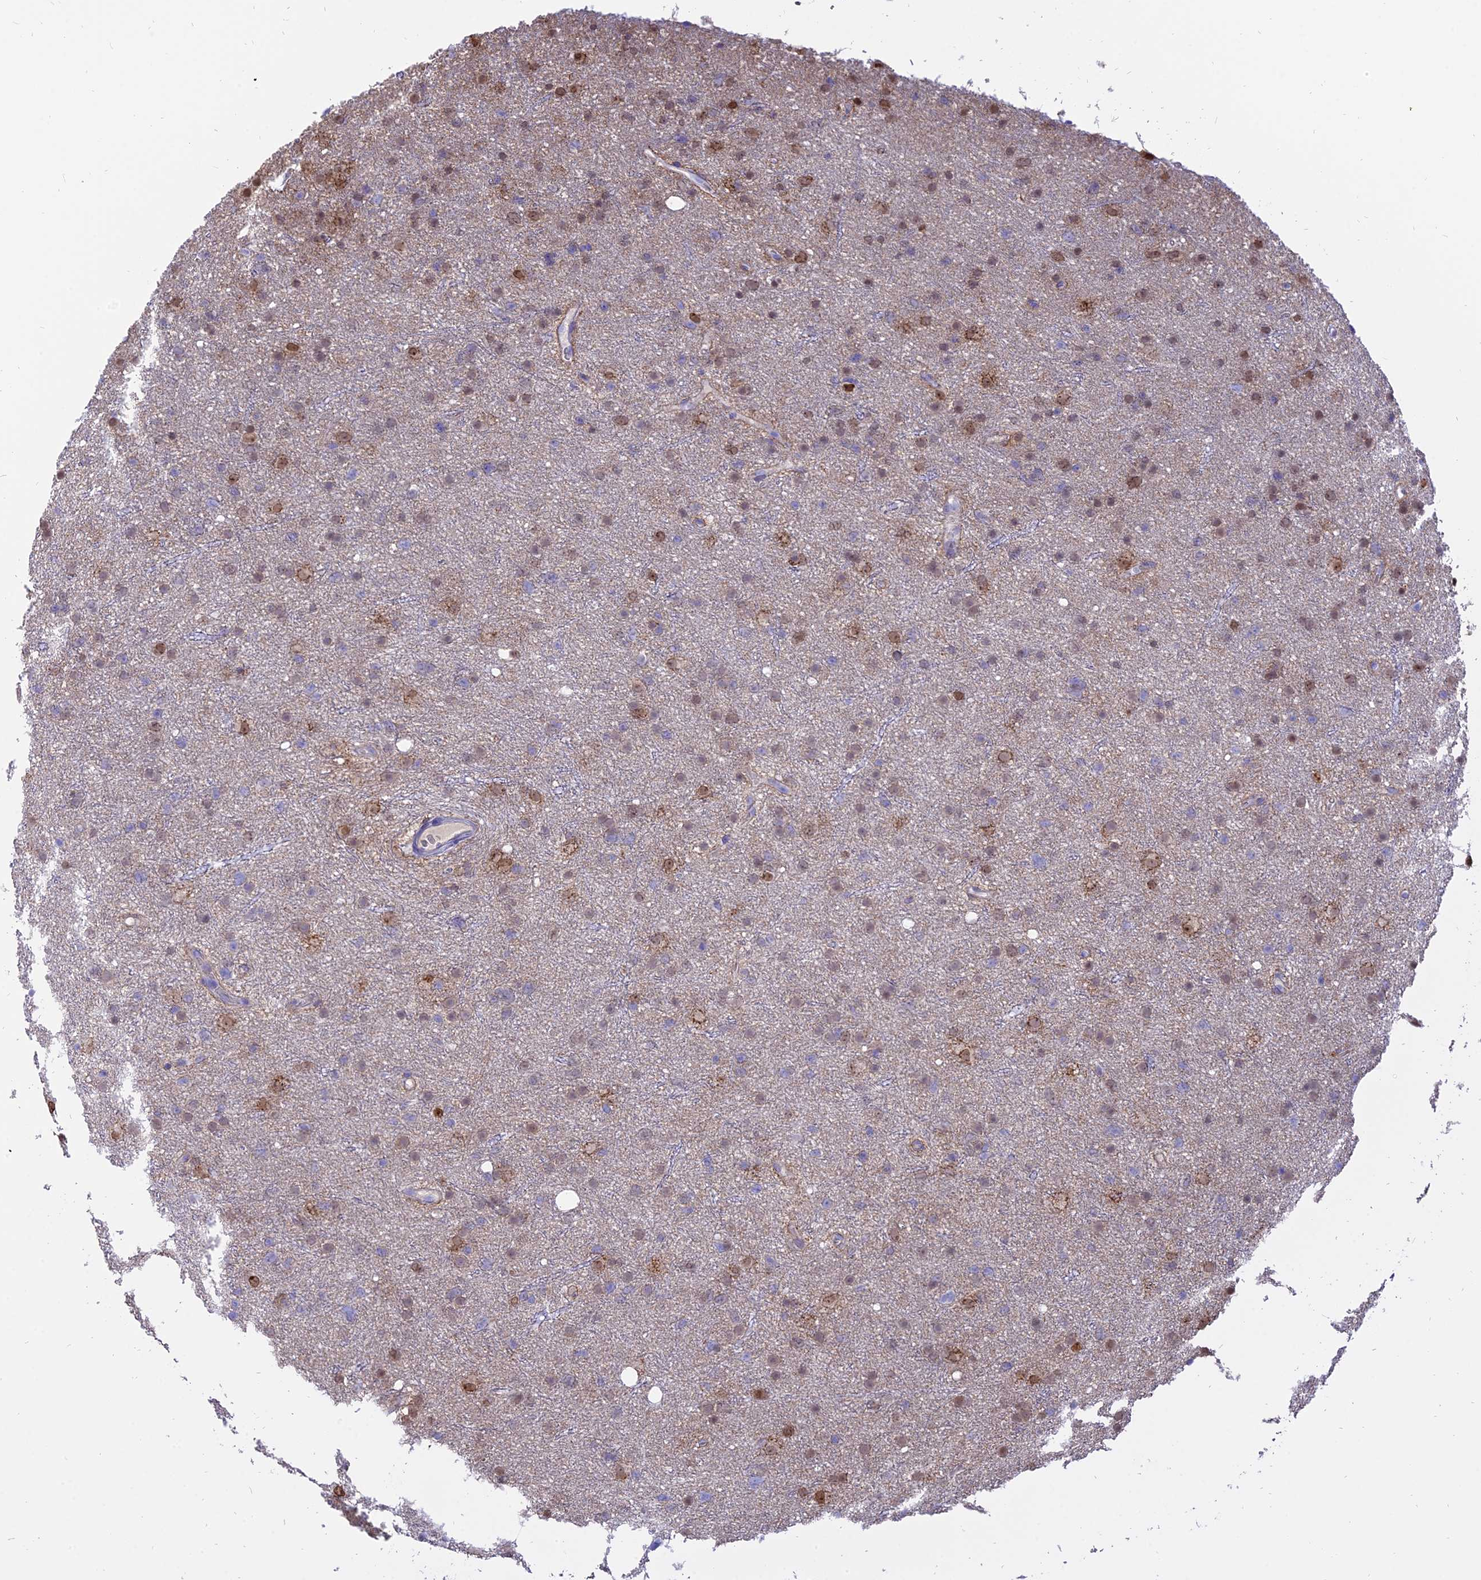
{"staining": {"intensity": "negative", "quantity": "none", "location": "none"}, "tissue": "glioma", "cell_type": "Tumor cells", "image_type": "cancer", "snomed": [{"axis": "morphology", "description": "Glioma, malignant, Low grade"}, {"axis": "topography", "description": "Cerebral cortex"}], "caption": "Glioma was stained to show a protein in brown. There is no significant expression in tumor cells.", "gene": "CENPV", "patient": {"sex": "female", "age": 39}}